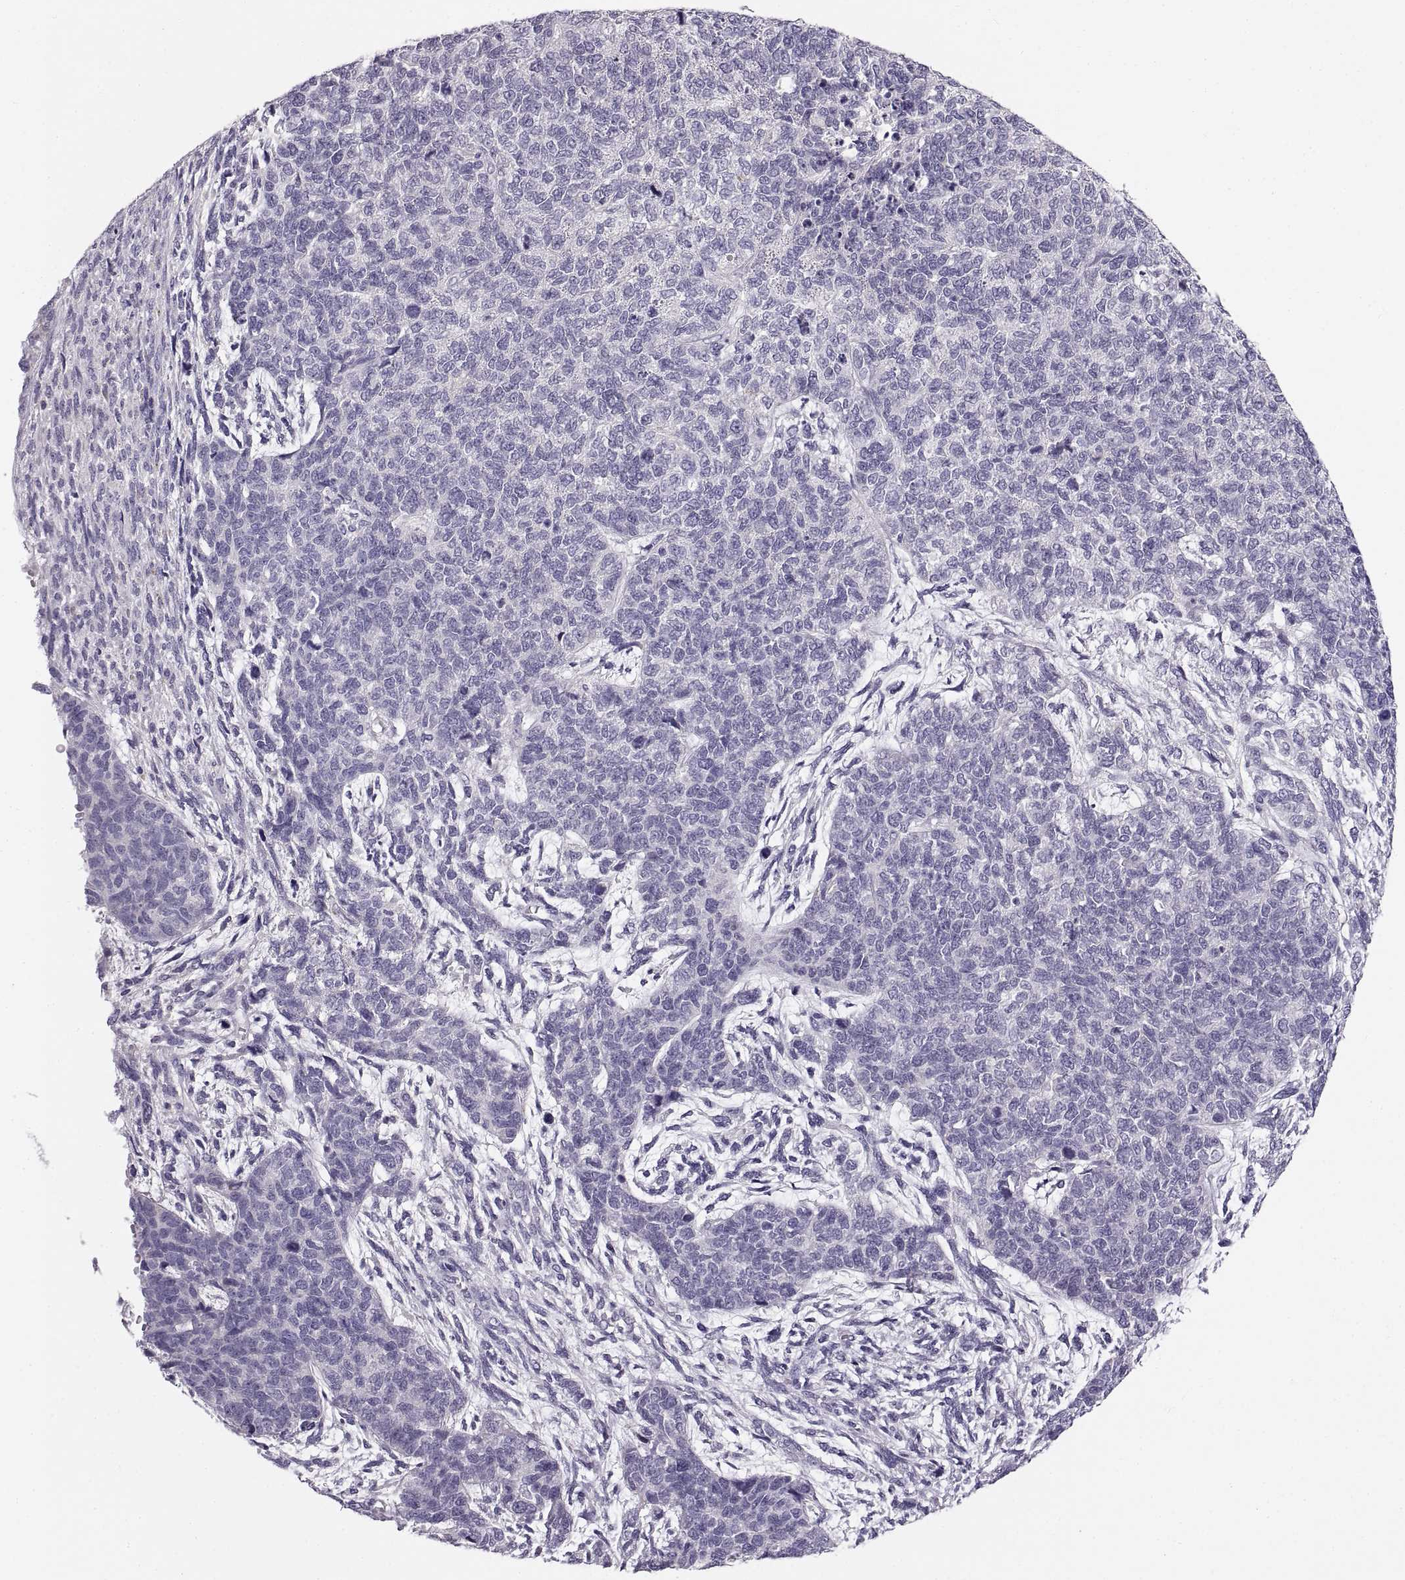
{"staining": {"intensity": "negative", "quantity": "none", "location": "none"}, "tissue": "cervical cancer", "cell_type": "Tumor cells", "image_type": "cancer", "snomed": [{"axis": "morphology", "description": "Squamous cell carcinoma, NOS"}, {"axis": "topography", "description": "Cervix"}], "caption": "The immunohistochemistry image has no significant expression in tumor cells of cervical squamous cell carcinoma tissue.", "gene": "COL9A3", "patient": {"sex": "female", "age": 63}}